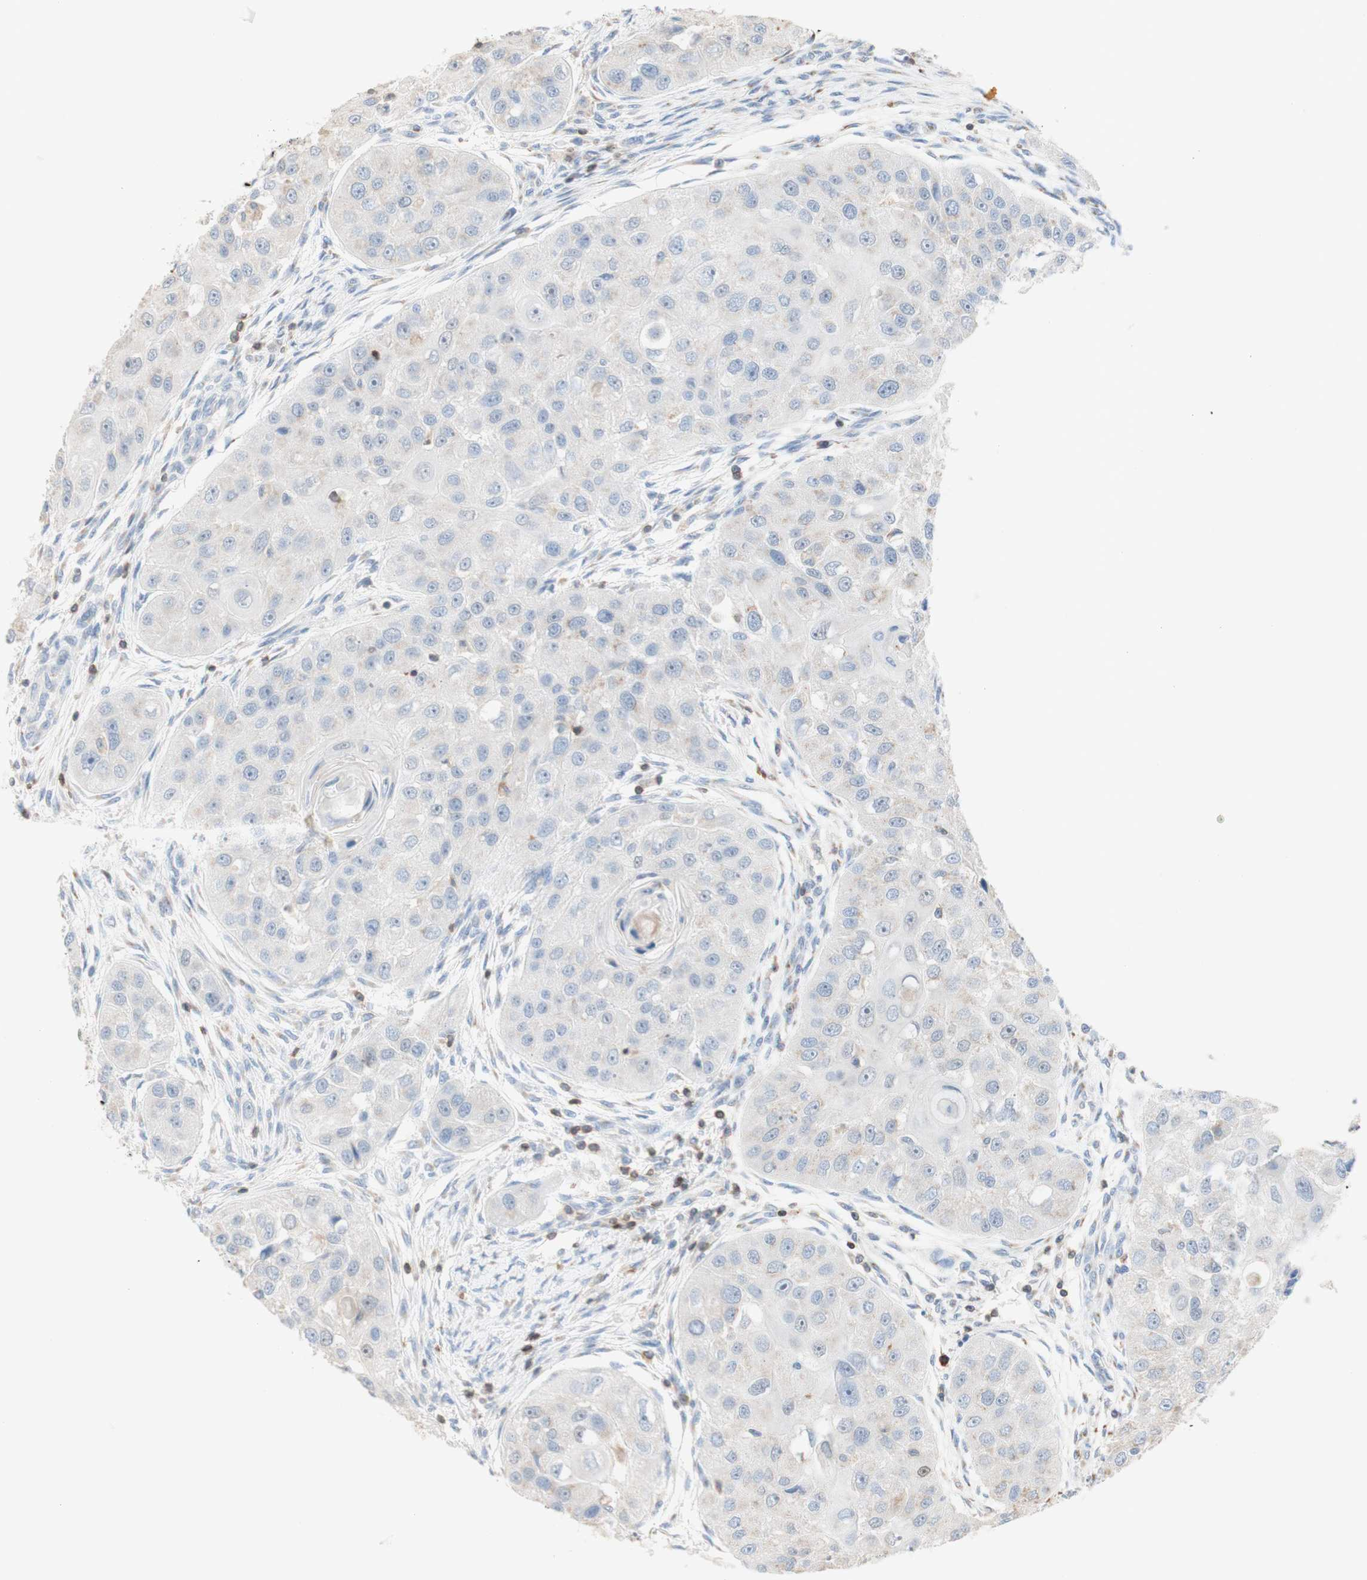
{"staining": {"intensity": "negative", "quantity": "none", "location": "none"}, "tissue": "head and neck cancer", "cell_type": "Tumor cells", "image_type": "cancer", "snomed": [{"axis": "morphology", "description": "Normal tissue, NOS"}, {"axis": "morphology", "description": "Squamous cell carcinoma, NOS"}, {"axis": "topography", "description": "Skeletal muscle"}, {"axis": "topography", "description": "Head-Neck"}], "caption": "An image of head and neck cancer (squamous cell carcinoma) stained for a protein shows no brown staining in tumor cells.", "gene": "SPINK6", "patient": {"sex": "male", "age": 51}}